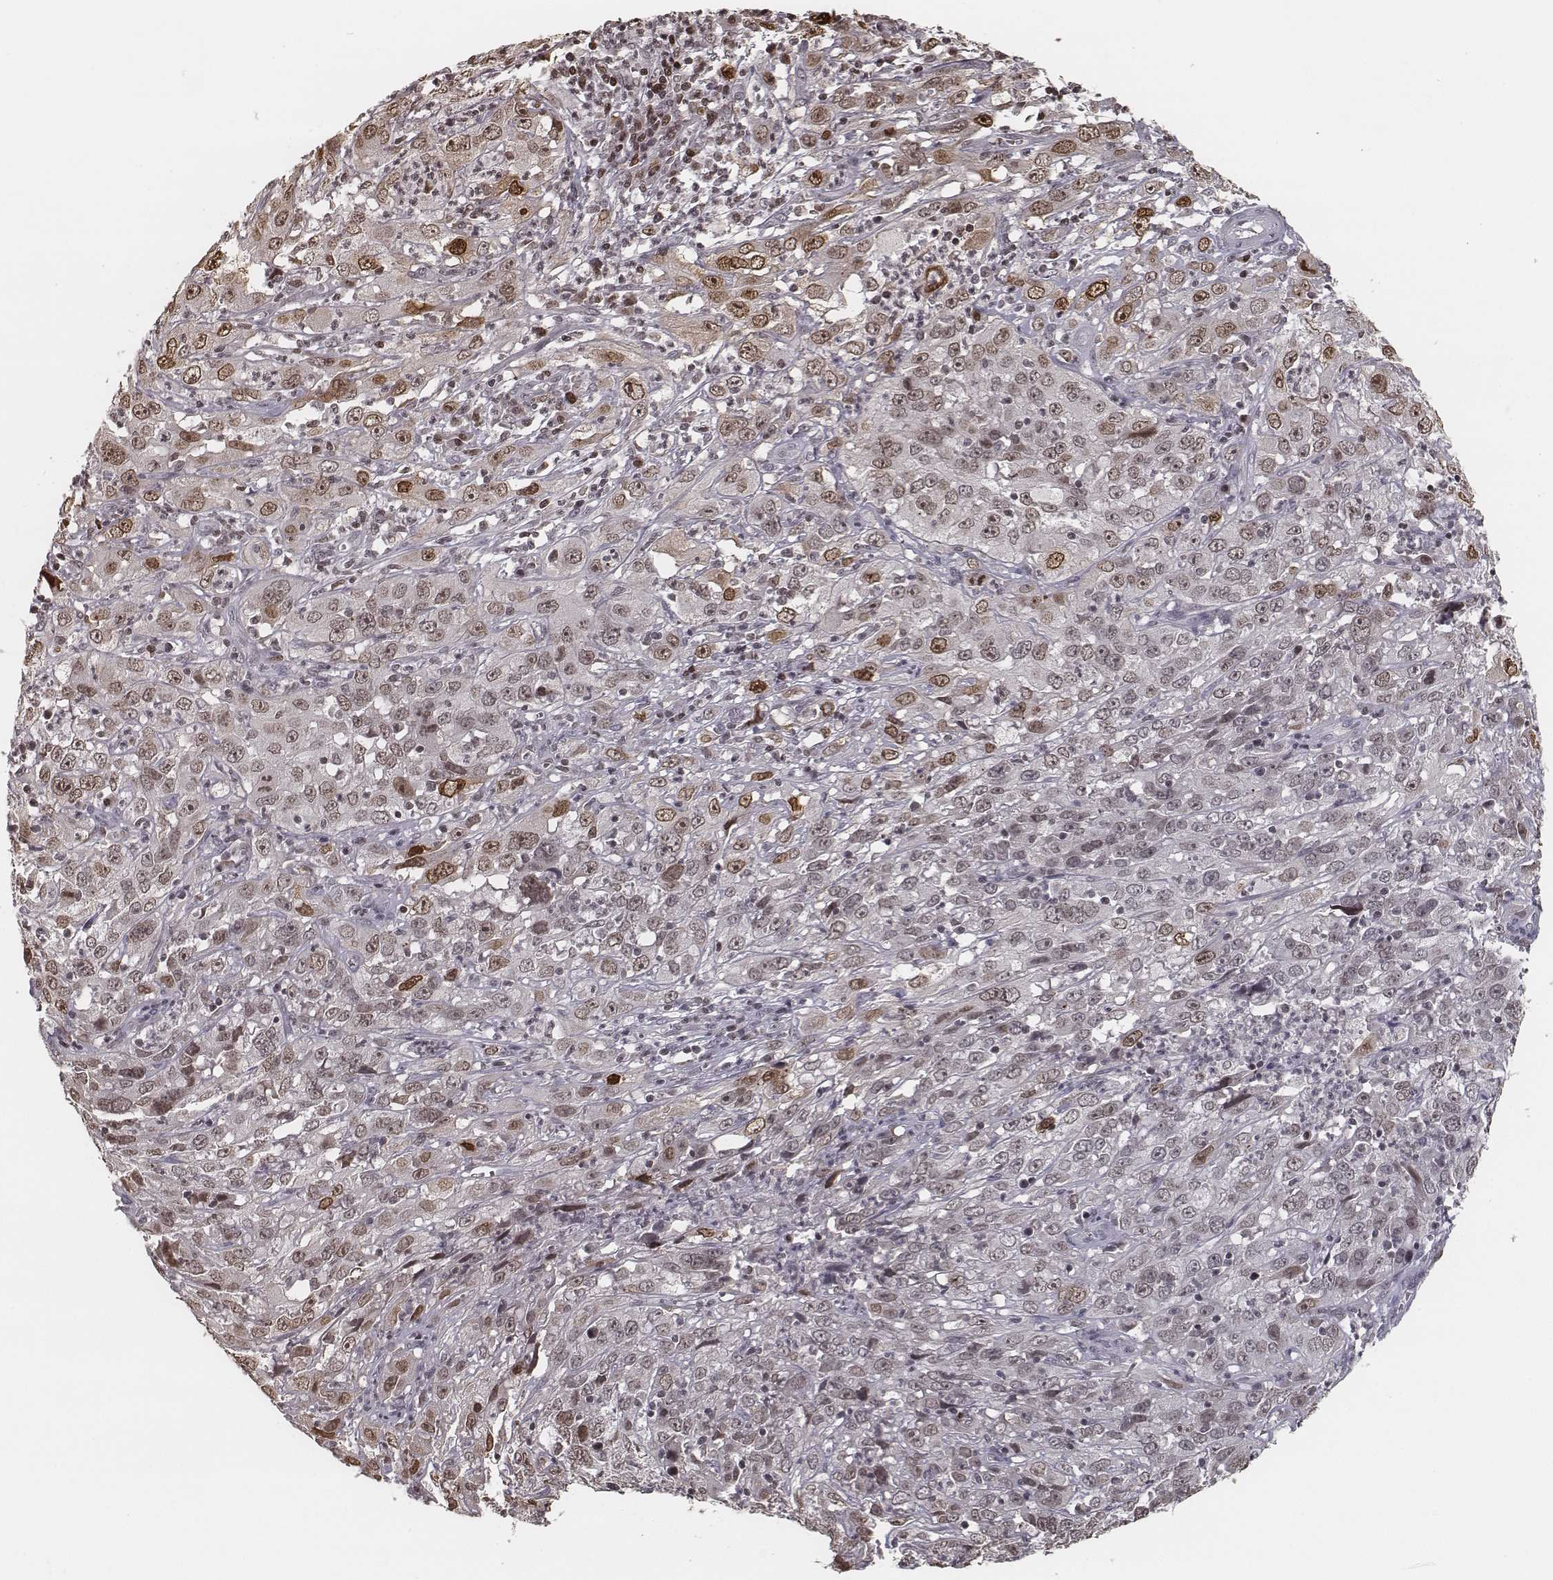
{"staining": {"intensity": "moderate", "quantity": ">75%", "location": "nuclear"}, "tissue": "cervical cancer", "cell_type": "Tumor cells", "image_type": "cancer", "snomed": [{"axis": "morphology", "description": "Squamous cell carcinoma, NOS"}, {"axis": "topography", "description": "Cervix"}], "caption": "This image demonstrates IHC staining of human squamous cell carcinoma (cervical), with medium moderate nuclear positivity in approximately >75% of tumor cells.", "gene": "HMGA2", "patient": {"sex": "female", "age": 32}}